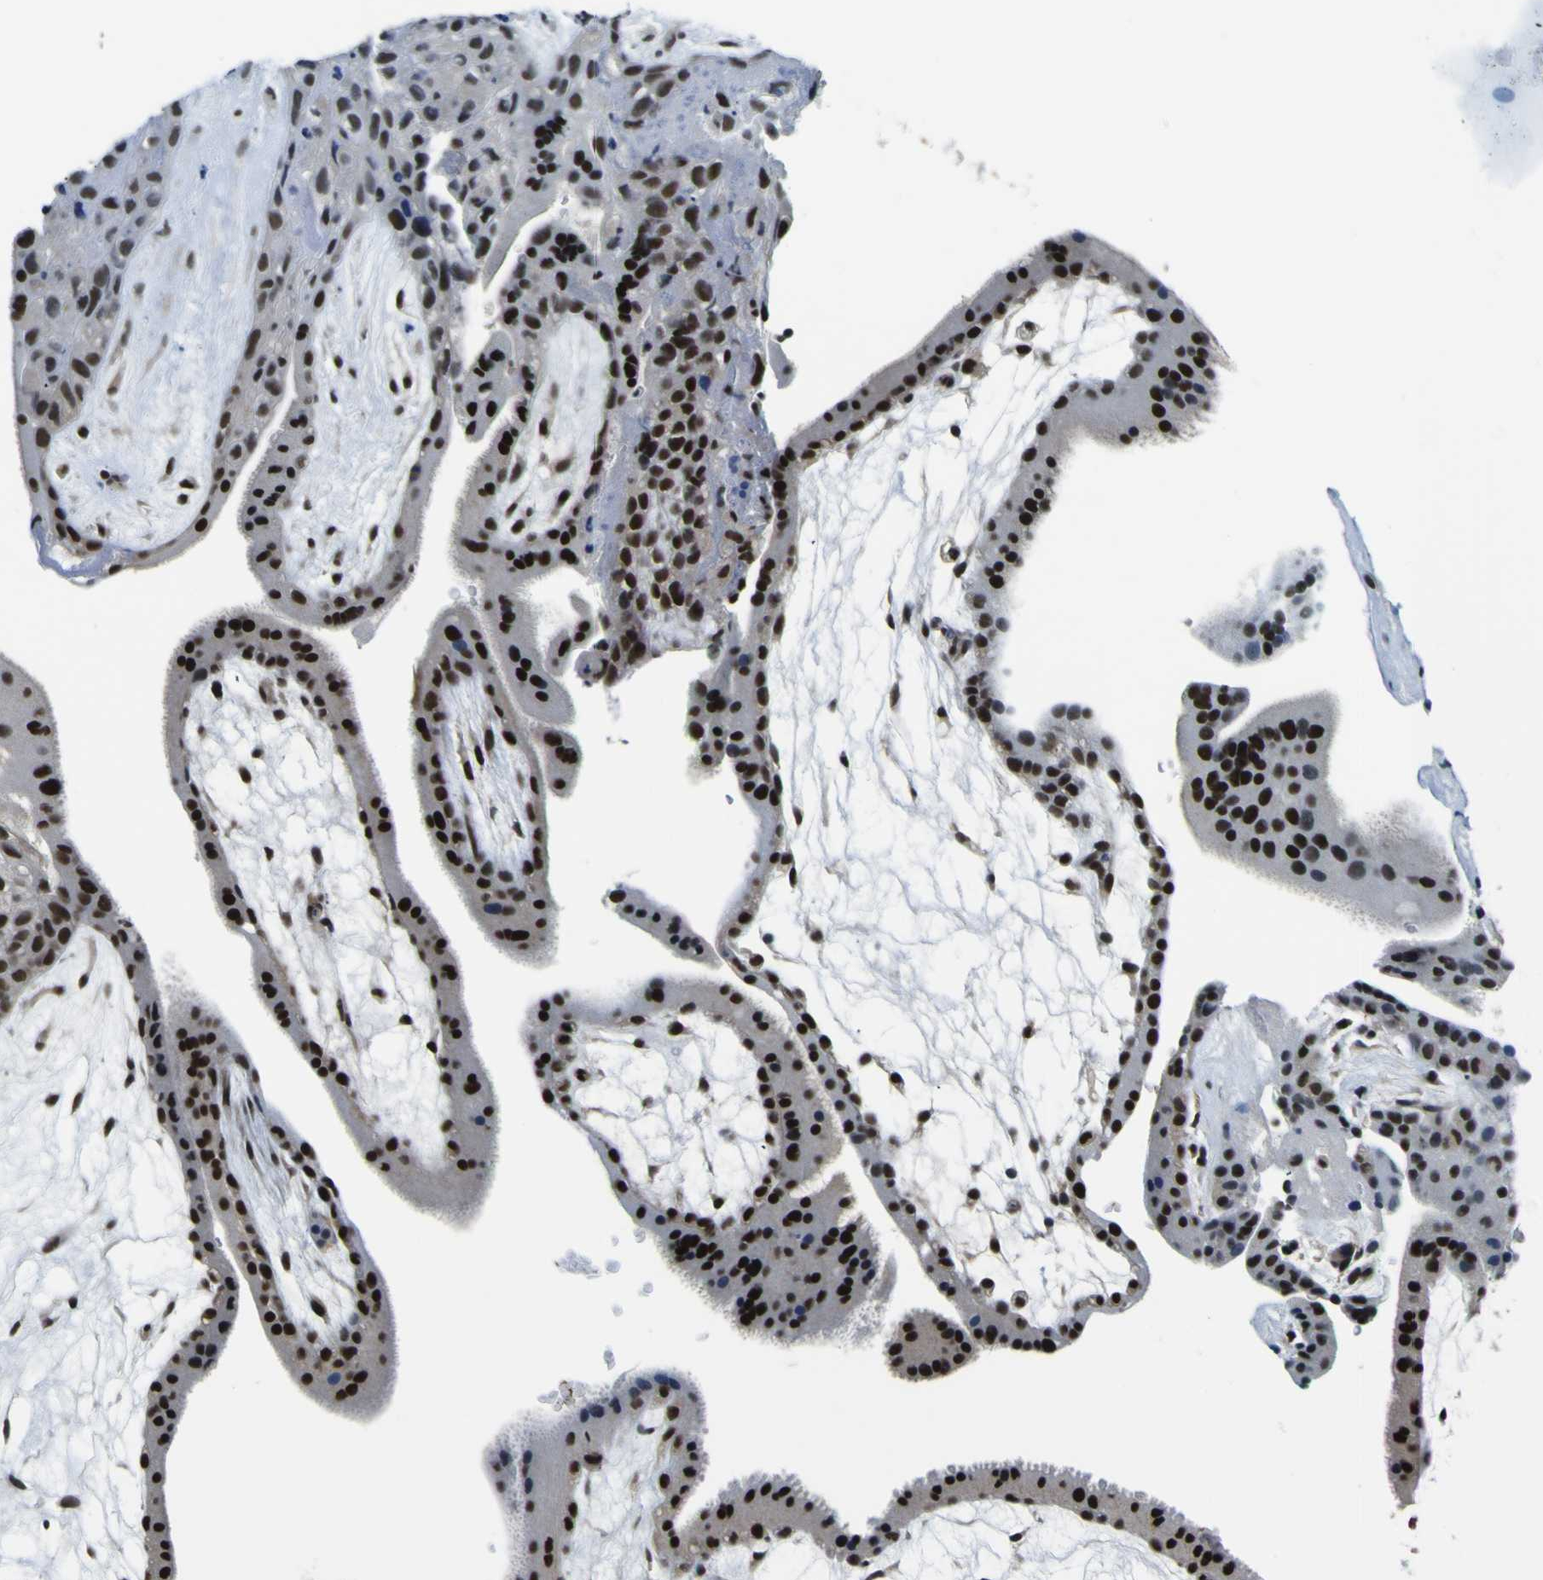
{"staining": {"intensity": "strong", "quantity": ">75%", "location": "nuclear"}, "tissue": "placenta", "cell_type": "Trophoblastic cells", "image_type": "normal", "snomed": [{"axis": "morphology", "description": "Normal tissue, NOS"}, {"axis": "topography", "description": "Placenta"}], "caption": "Protein analysis of normal placenta demonstrates strong nuclear expression in approximately >75% of trophoblastic cells.", "gene": "SP1", "patient": {"sex": "female", "age": 19}}